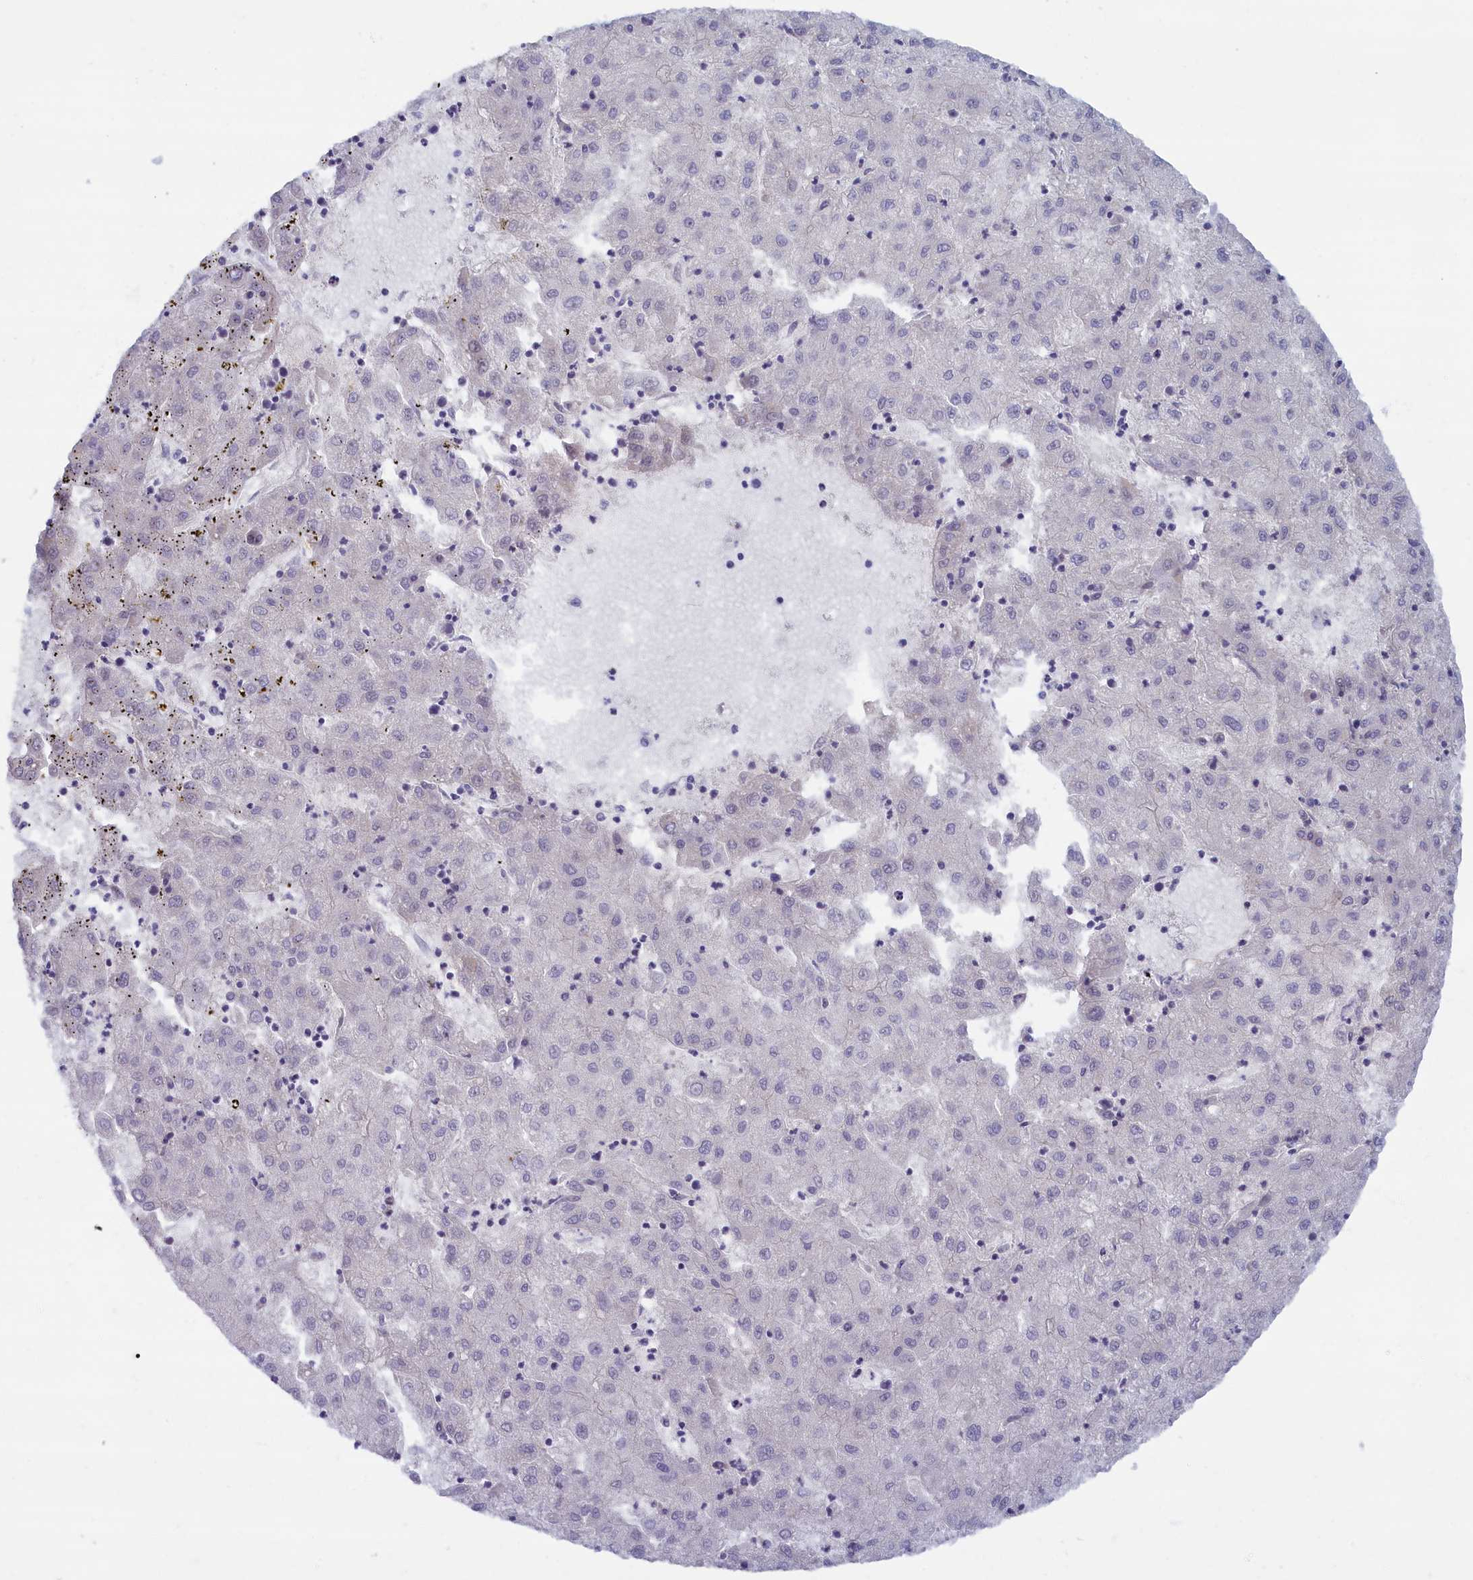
{"staining": {"intensity": "negative", "quantity": "none", "location": "none"}, "tissue": "liver cancer", "cell_type": "Tumor cells", "image_type": "cancer", "snomed": [{"axis": "morphology", "description": "Carcinoma, Hepatocellular, NOS"}, {"axis": "topography", "description": "Liver"}], "caption": "Liver cancer was stained to show a protein in brown. There is no significant positivity in tumor cells. (Stains: DAB IHC with hematoxylin counter stain, Microscopy: brightfield microscopy at high magnification).", "gene": "TRPM4", "patient": {"sex": "male", "age": 72}}